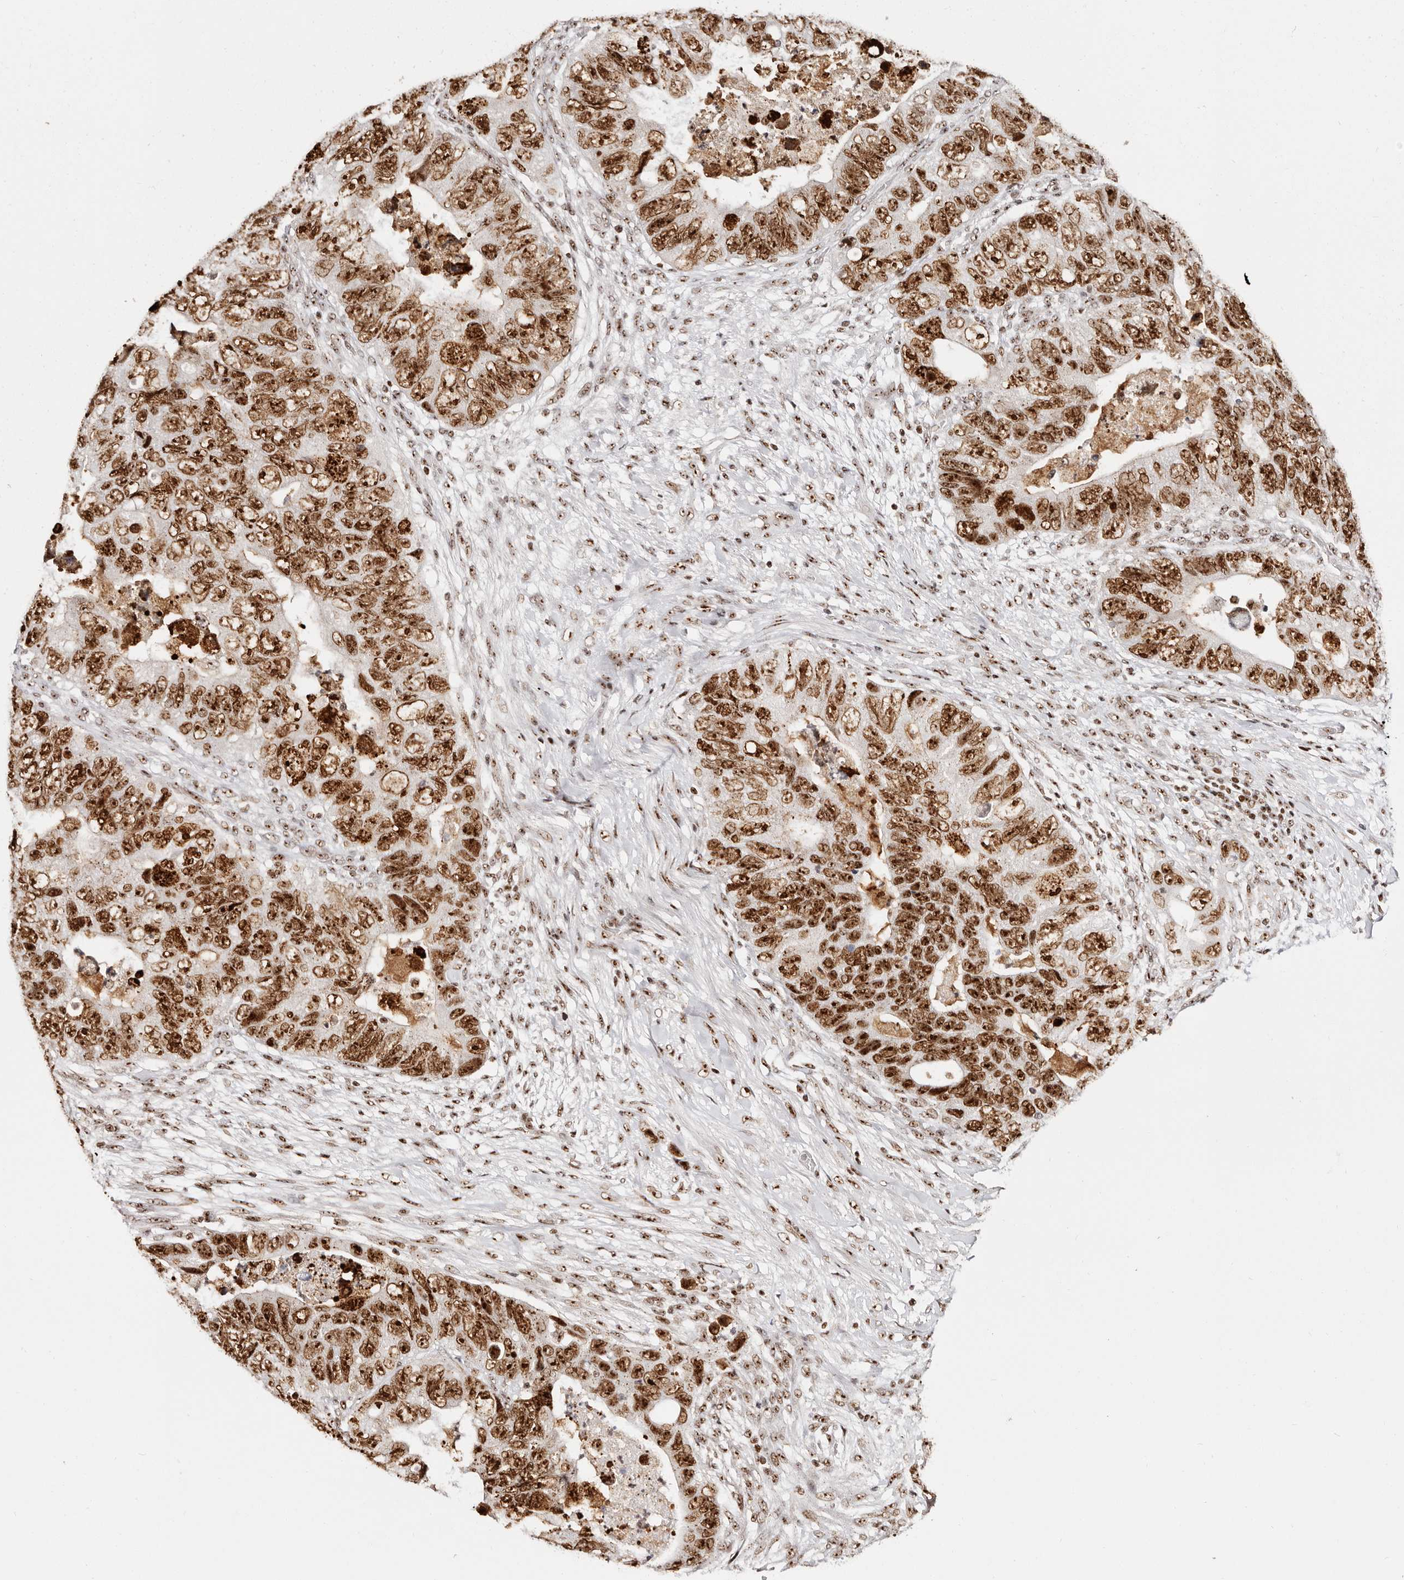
{"staining": {"intensity": "strong", "quantity": ">75%", "location": "nuclear"}, "tissue": "colorectal cancer", "cell_type": "Tumor cells", "image_type": "cancer", "snomed": [{"axis": "morphology", "description": "Adenocarcinoma, NOS"}, {"axis": "topography", "description": "Rectum"}], "caption": "Tumor cells display high levels of strong nuclear staining in about >75% of cells in human colorectal cancer (adenocarcinoma).", "gene": "IQGAP3", "patient": {"sex": "male", "age": 63}}